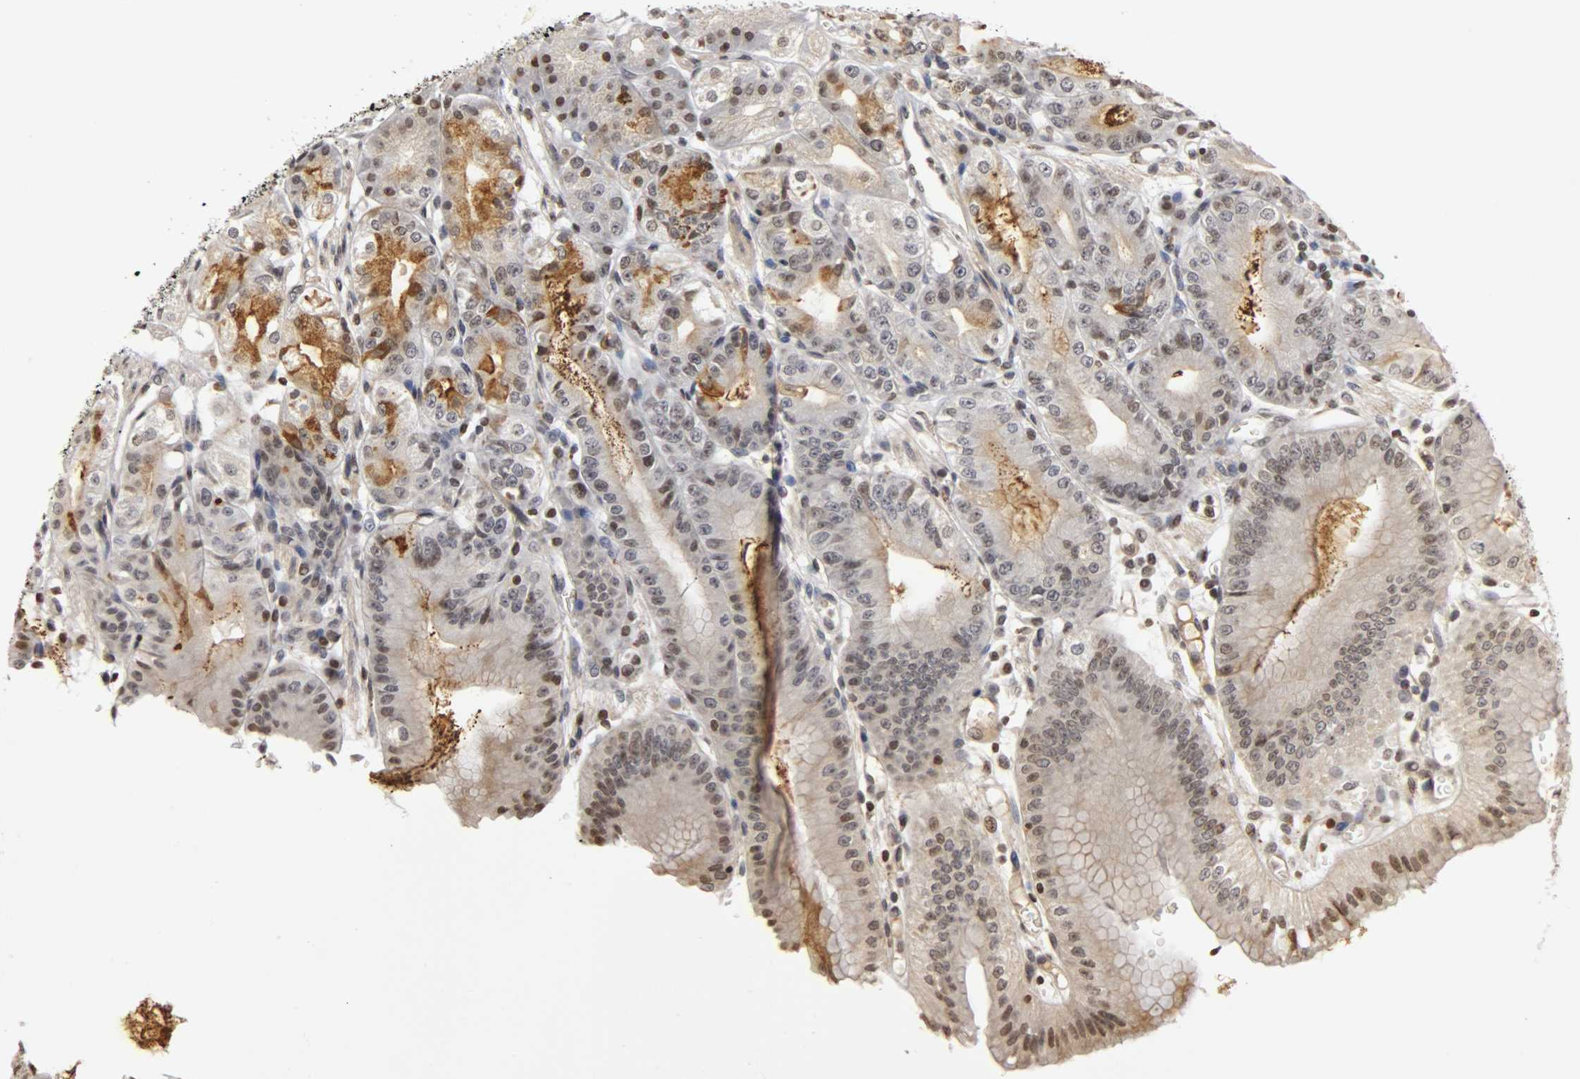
{"staining": {"intensity": "moderate", "quantity": "25%-75%", "location": "nuclear"}, "tissue": "stomach", "cell_type": "Glandular cells", "image_type": "normal", "snomed": [{"axis": "morphology", "description": "Normal tissue, NOS"}, {"axis": "topography", "description": "Stomach, lower"}], "caption": "Human stomach stained for a protein (brown) reveals moderate nuclear positive staining in approximately 25%-75% of glandular cells.", "gene": "ERCC2", "patient": {"sex": "male", "age": 71}}